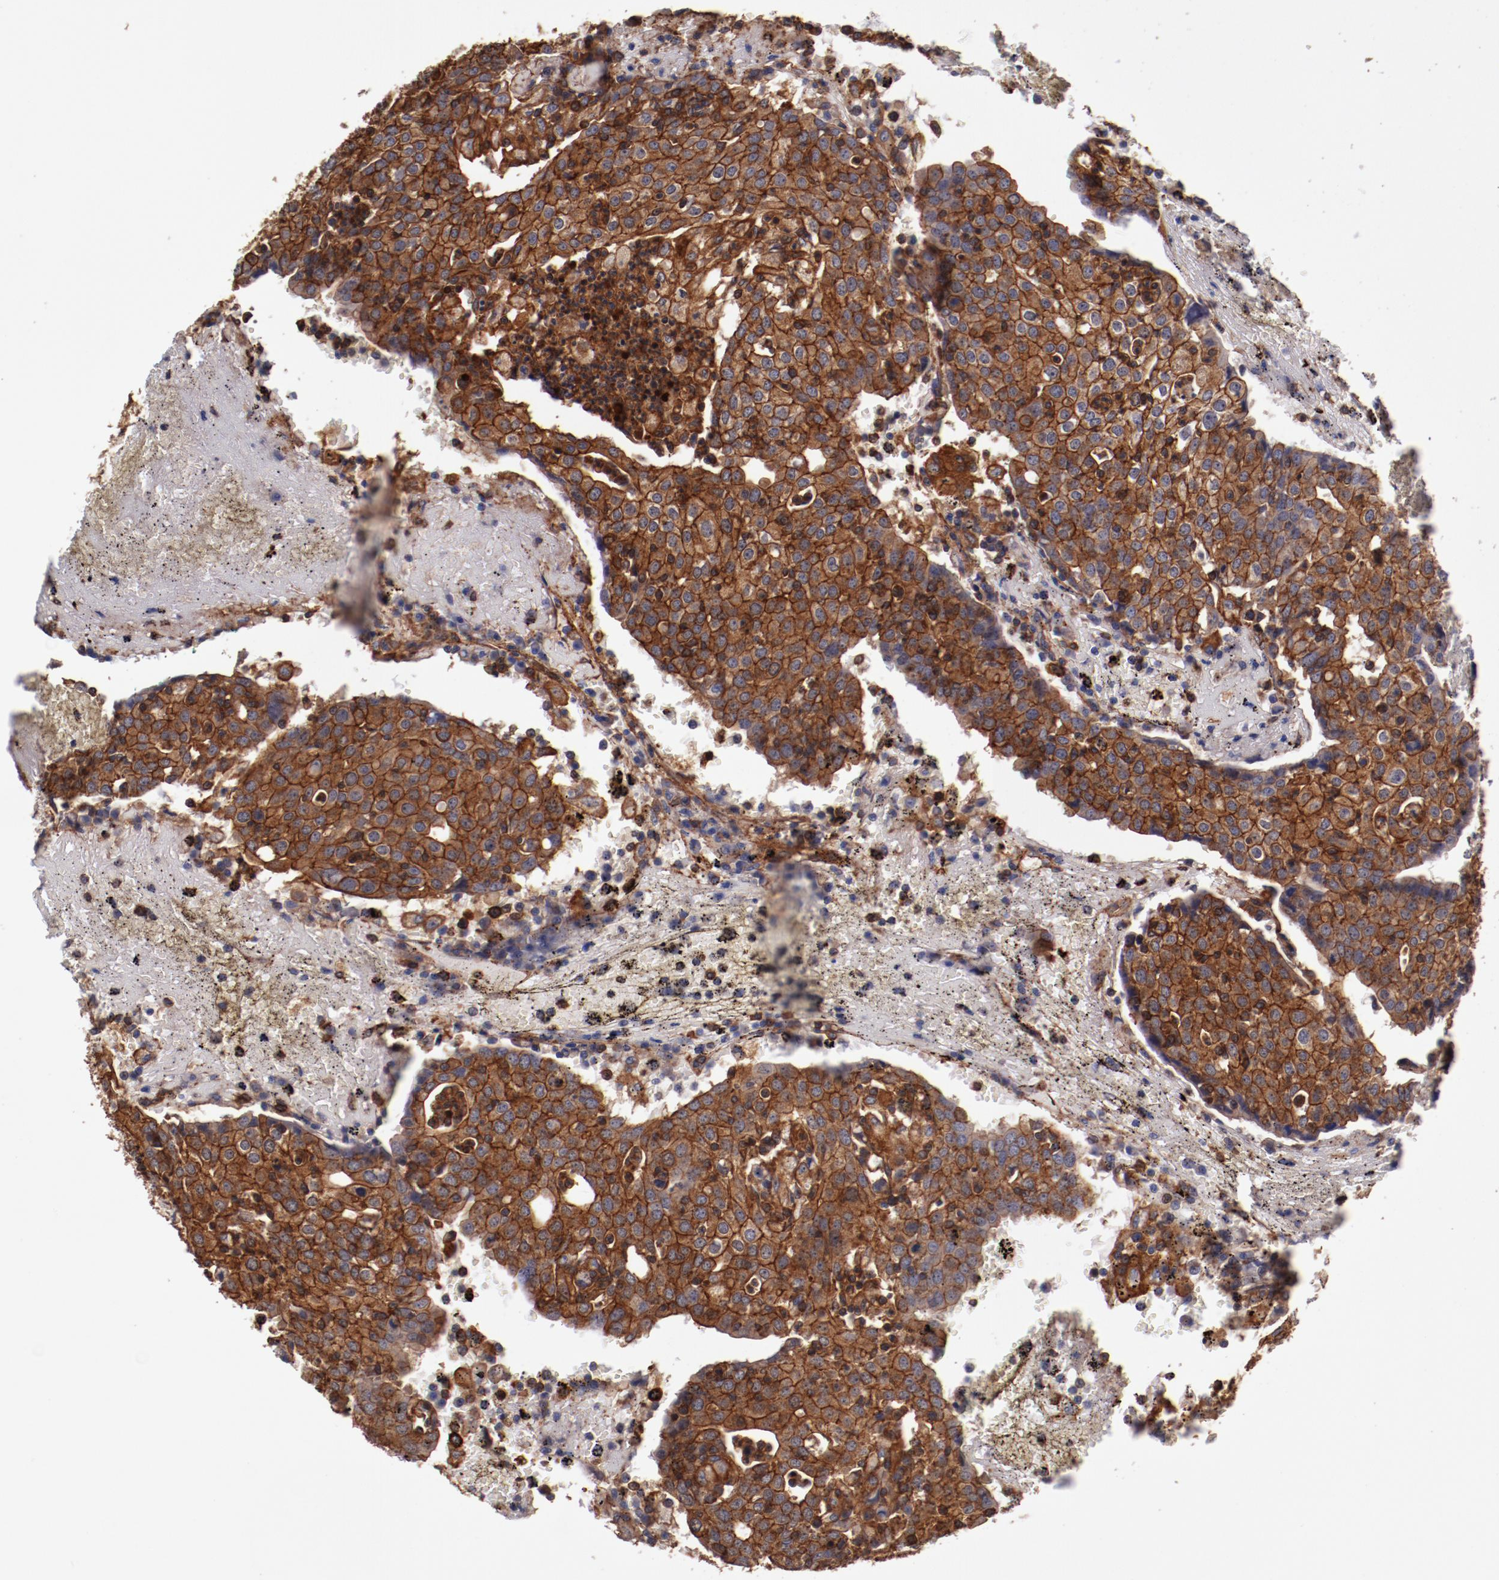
{"staining": {"intensity": "strong", "quantity": ">75%", "location": "cytoplasmic/membranous"}, "tissue": "head and neck cancer", "cell_type": "Tumor cells", "image_type": "cancer", "snomed": [{"axis": "morphology", "description": "Adenocarcinoma, NOS"}, {"axis": "topography", "description": "Salivary gland"}, {"axis": "topography", "description": "Head-Neck"}], "caption": "Adenocarcinoma (head and neck) was stained to show a protein in brown. There is high levels of strong cytoplasmic/membranous staining in about >75% of tumor cells.", "gene": "TMOD3", "patient": {"sex": "female", "age": 65}}